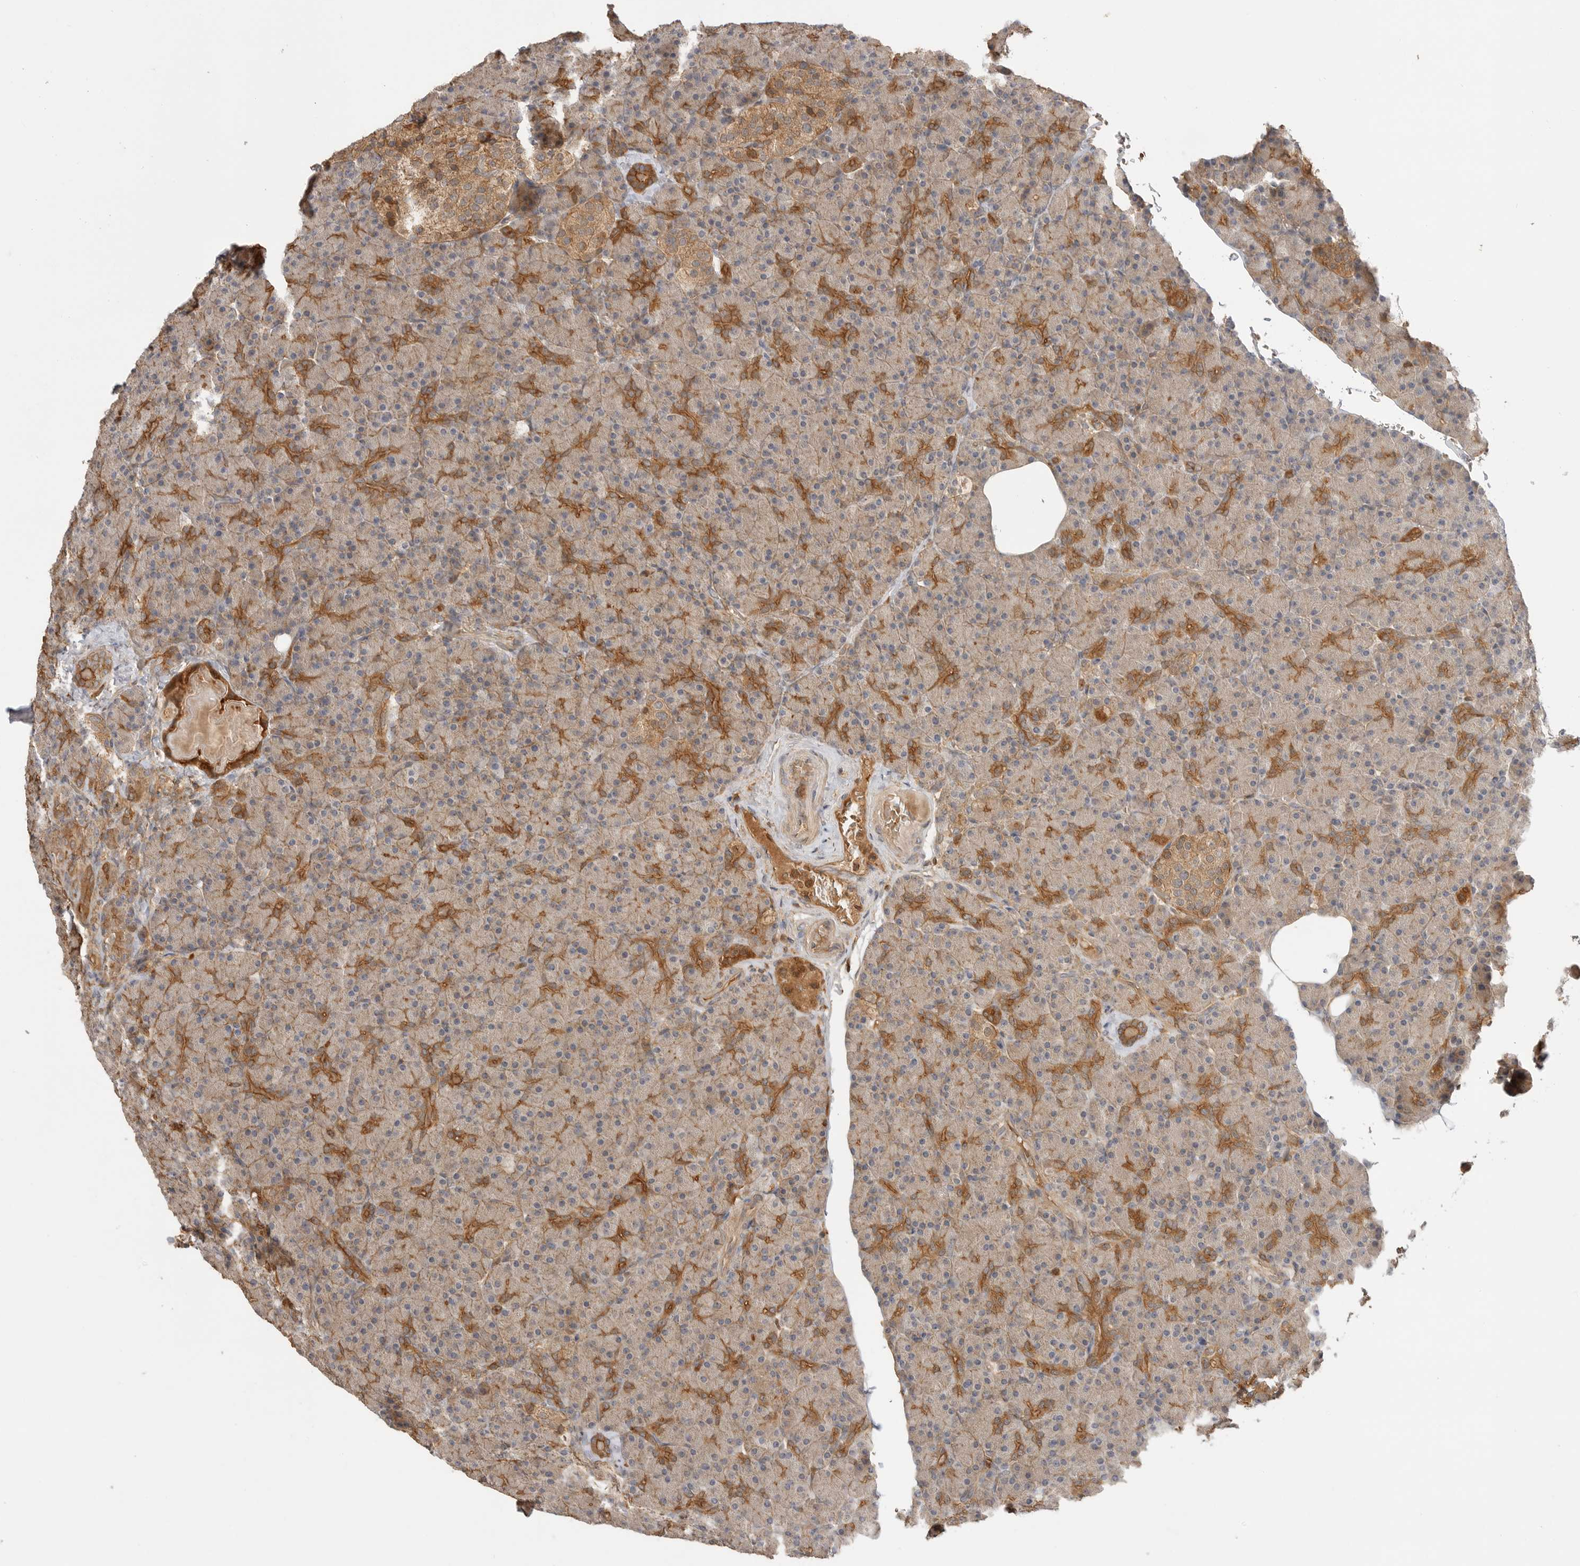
{"staining": {"intensity": "moderate", "quantity": "25%-75%", "location": "cytoplasmic/membranous"}, "tissue": "pancreas", "cell_type": "Exocrine glandular cells", "image_type": "normal", "snomed": [{"axis": "morphology", "description": "Normal tissue, NOS"}, {"axis": "topography", "description": "Pancreas"}], "caption": "IHC of unremarkable pancreas shows medium levels of moderate cytoplasmic/membranous staining in about 25%-75% of exocrine glandular cells. The staining is performed using DAB brown chromogen to label protein expression. The nuclei are counter-stained blue using hematoxylin.", "gene": "CLDN12", "patient": {"sex": "female", "age": 43}}